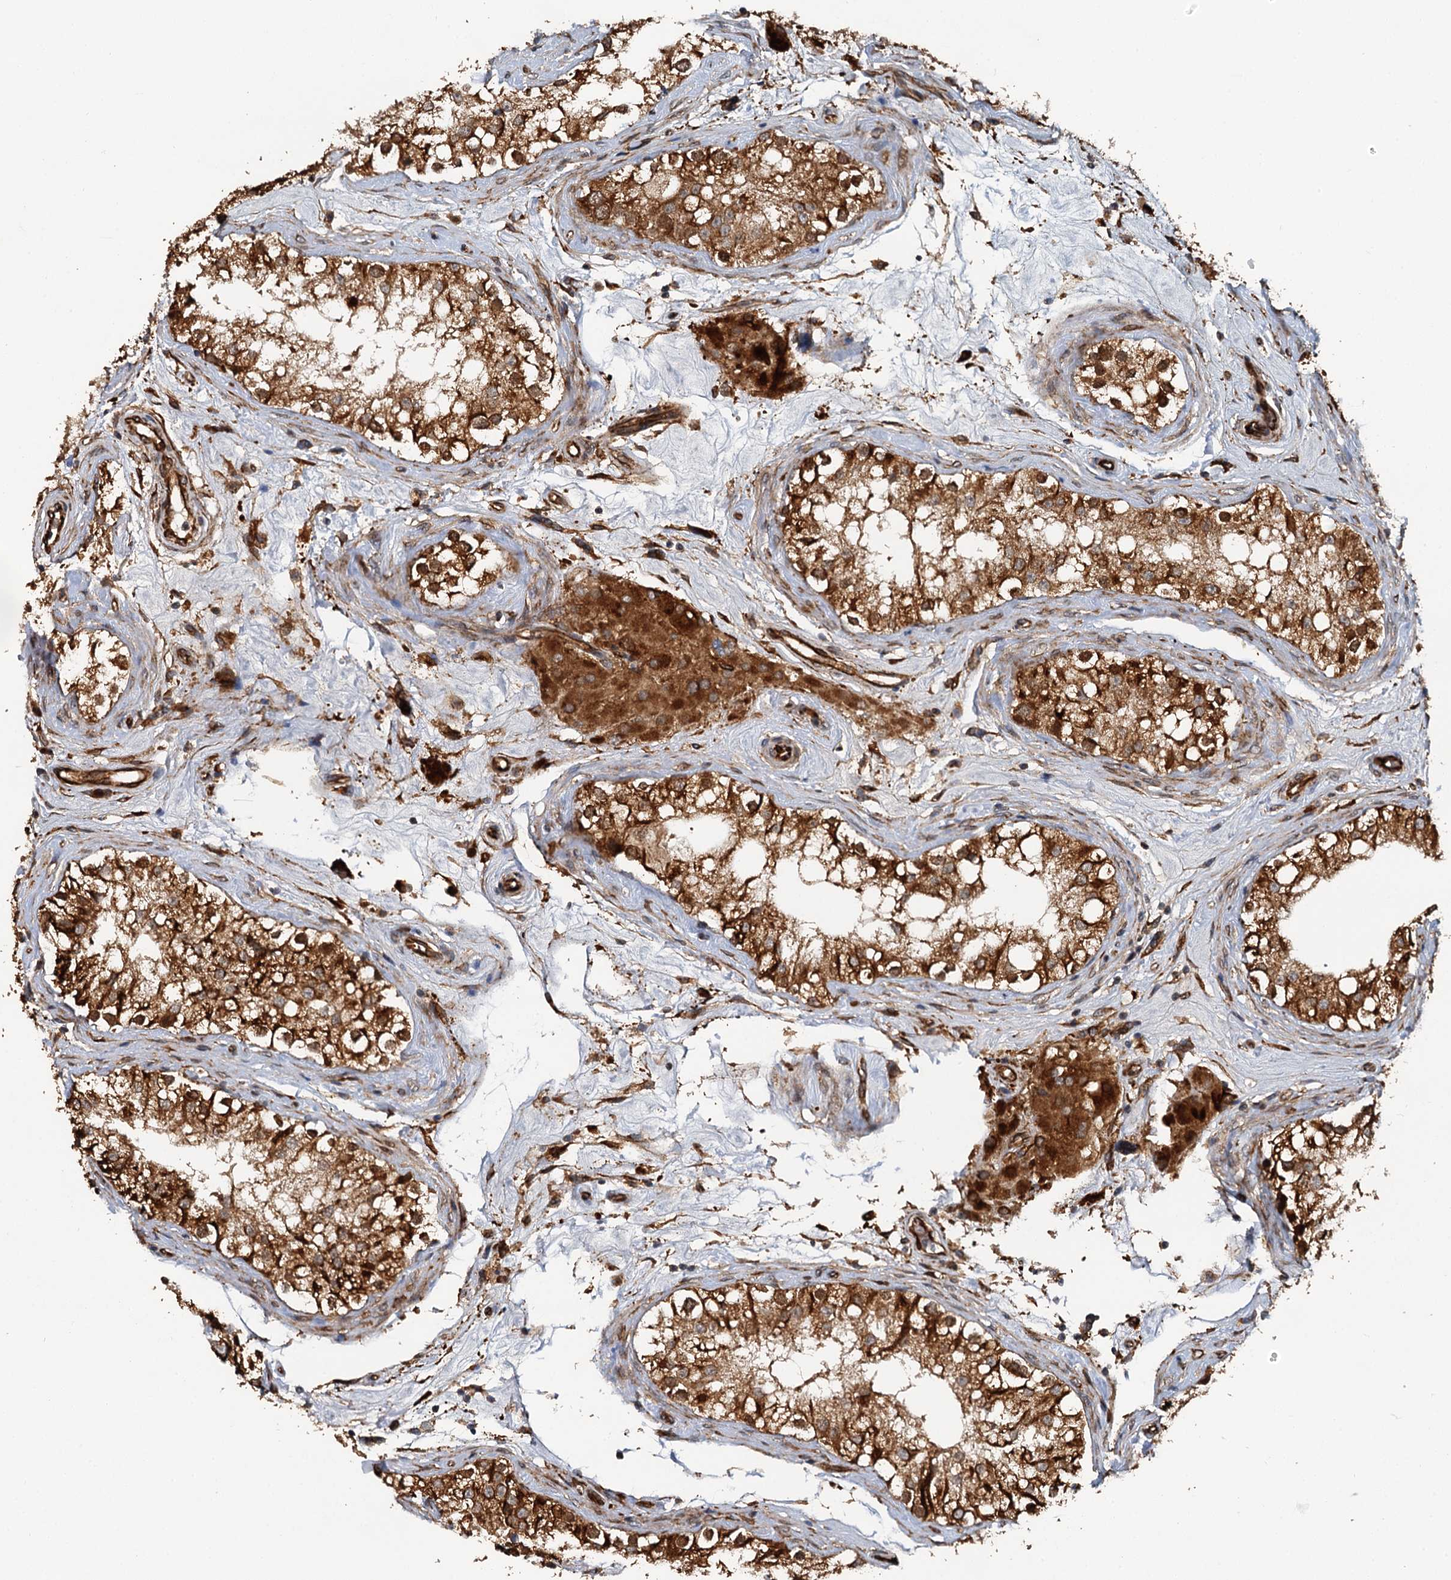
{"staining": {"intensity": "strong", "quantity": ">75%", "location": "cytoplasmic/membranous"}, "tissue": "testis", "cell_type": "Cells in seminiferous ducts", "image_type": "normal", "snomed": [{"axis": "morphology", "description": "Normal tissue, NOS"}, {"axis": "topography", "description": "Testis"}], "caption": "This image reveals immunohistochemistry (IHC) staining of benign human testis, with high strong cytoplasmic/membranous staining in approximately >75% of cells in seminiferous ducts.", "gene": "LRRK2", "patient": {"sex": "male", "age": 84}}